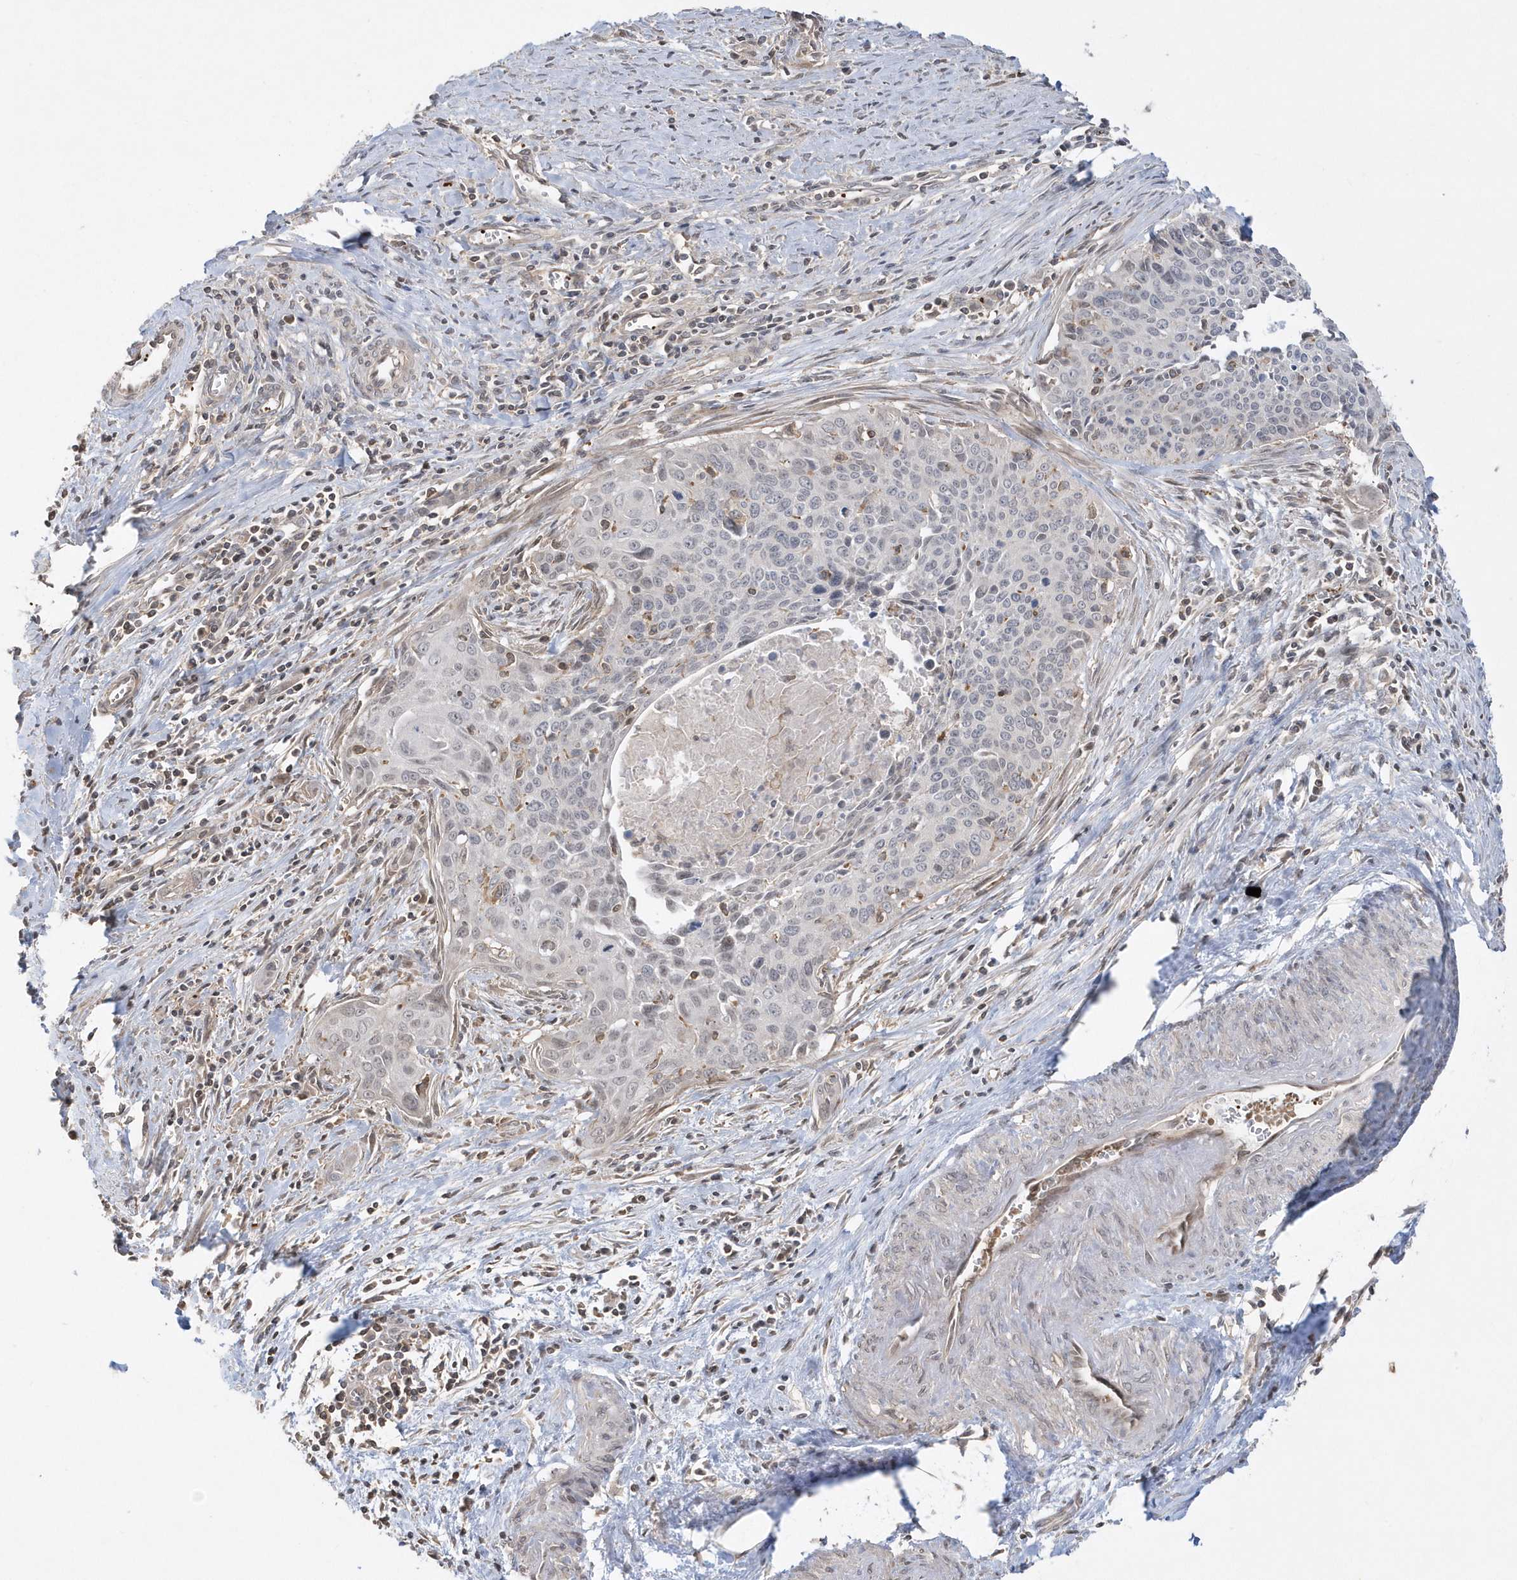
{"staining": {"intensity": "negative", "quantity": "none", "location": "none"}, "tissue": "cervical cancer", "cell_type": "Tumor cells", "image_type": "cancer", "snomed": [{"axis": "morphology", "description": "Squamous cell carcinoma, NOS"}, {"axis": "topography", "description": "Cervix"}], "caption": "High power microscopy histopathology image of an immunohistochemistry histopathology image of cervical cancer, revealing no significant positivity in tumor cells.", "gene": "BSN", "patient": {"sex": "female", "age": 55}}